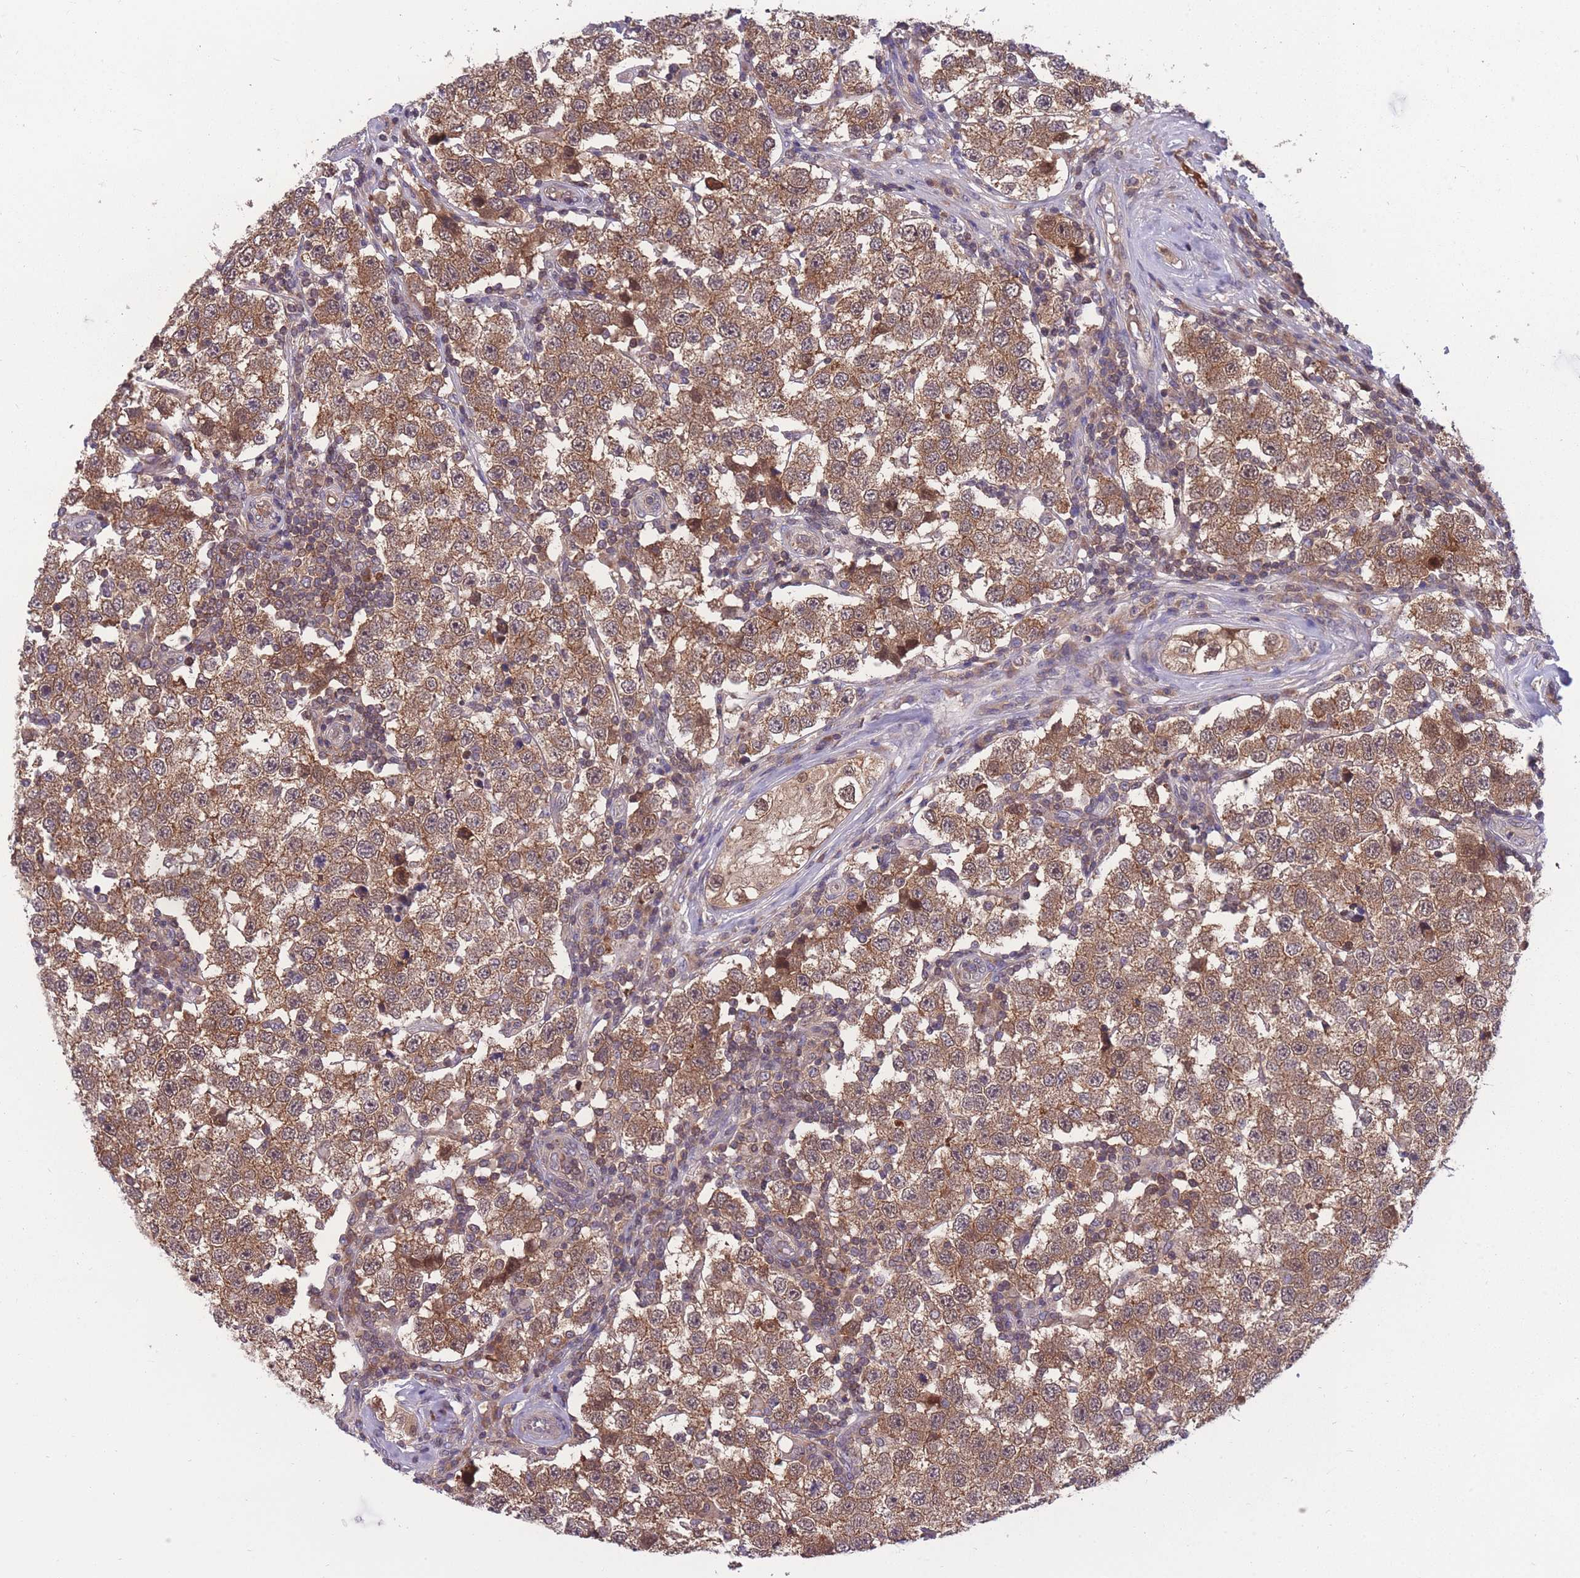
{"staining": {"intensity": "moderate", "quantity": ">75%", "location": "cytoplasmic/membranous"}, "tissue": "testis cancer", "cell_type": "Tumor cells", "image_type": "cancer", "snomed": [{"axis": "morphology", "description": "Seminoma, NOS"}, {"axis": "topography", "description": "Testis"}], "caption": "Immunohistochemistry staining of seminoma (testis), which demonstrates medium levels of moderate cytoplasmic/membranous expression in approximately >75% of tumor cells indicating moderate cytoplasmic/membranous protein expression. The staining was performed using DAB (3,3'-diaminobenzidine) (brown) for protein detection and nuclei were counterstained in hematoxylin (blue).", "gene": "UBE2N", "patient": {"sex": "male", "age": 34}}